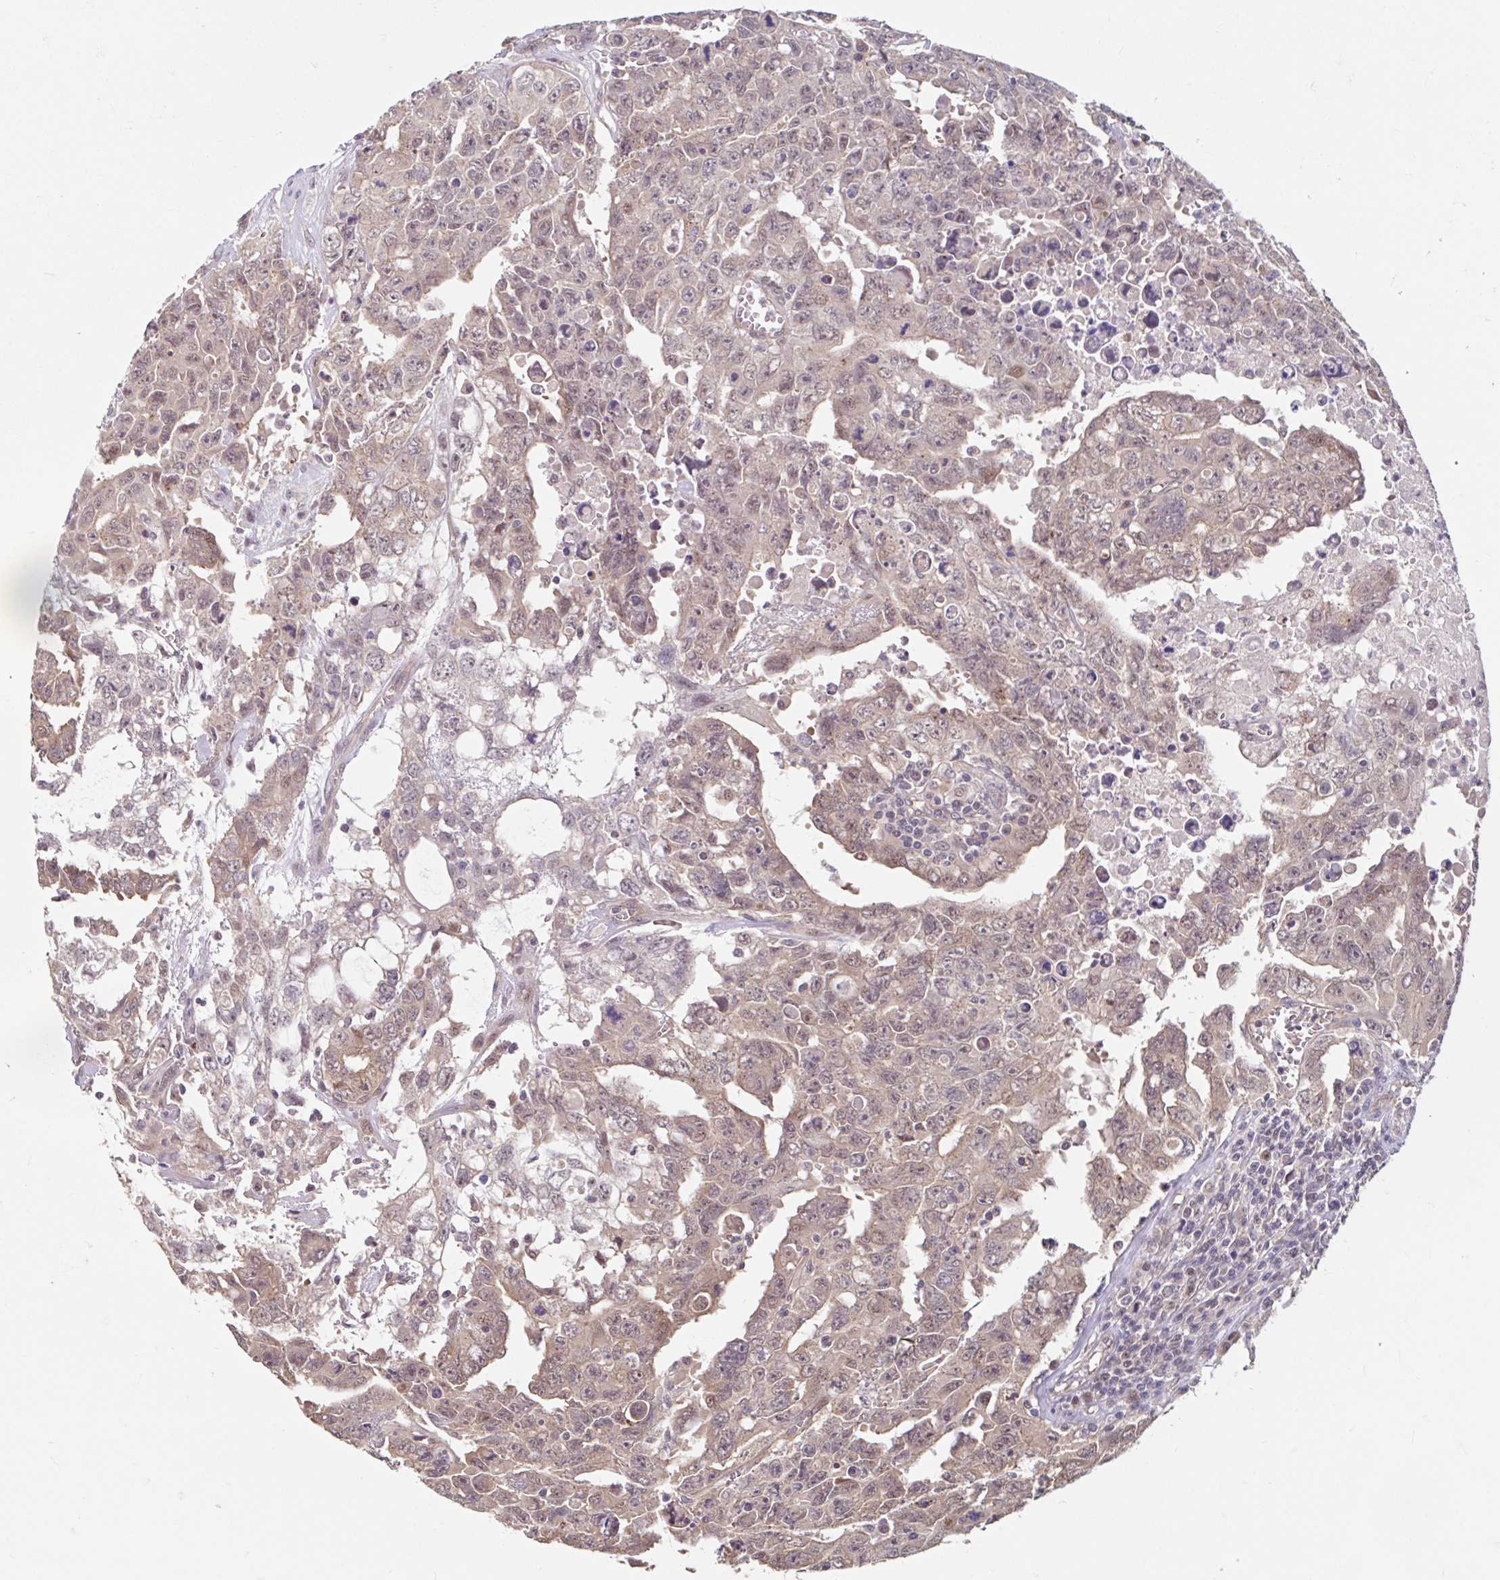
{"staining": {"intensity": "weak", "quantity": ">75%", "location": "cytoplasmic/membranous,nuclear"}, "tissue": "testis cancer", "cell_type": "Tumor cells", "image_type": "cancer", "snomed": [{"axis": "morphology", "description": "Carcinoma, Embryonal, NOS"}, {"axis": "topography", "description": "Testis"}], "caption": "Testis cancer (embryonal carcinoma) was stained to show a protein in brown. There is low levels of weak cytoplasmic/membranous and nuclear expression in about >75% of tumor cells. (Stains: DAB in brown, nuclei in blue, Microscopy: brightfield microscopy at high magnification).", "gene": "STYXL1", "patient": {"sex": "male", "age": 24}}